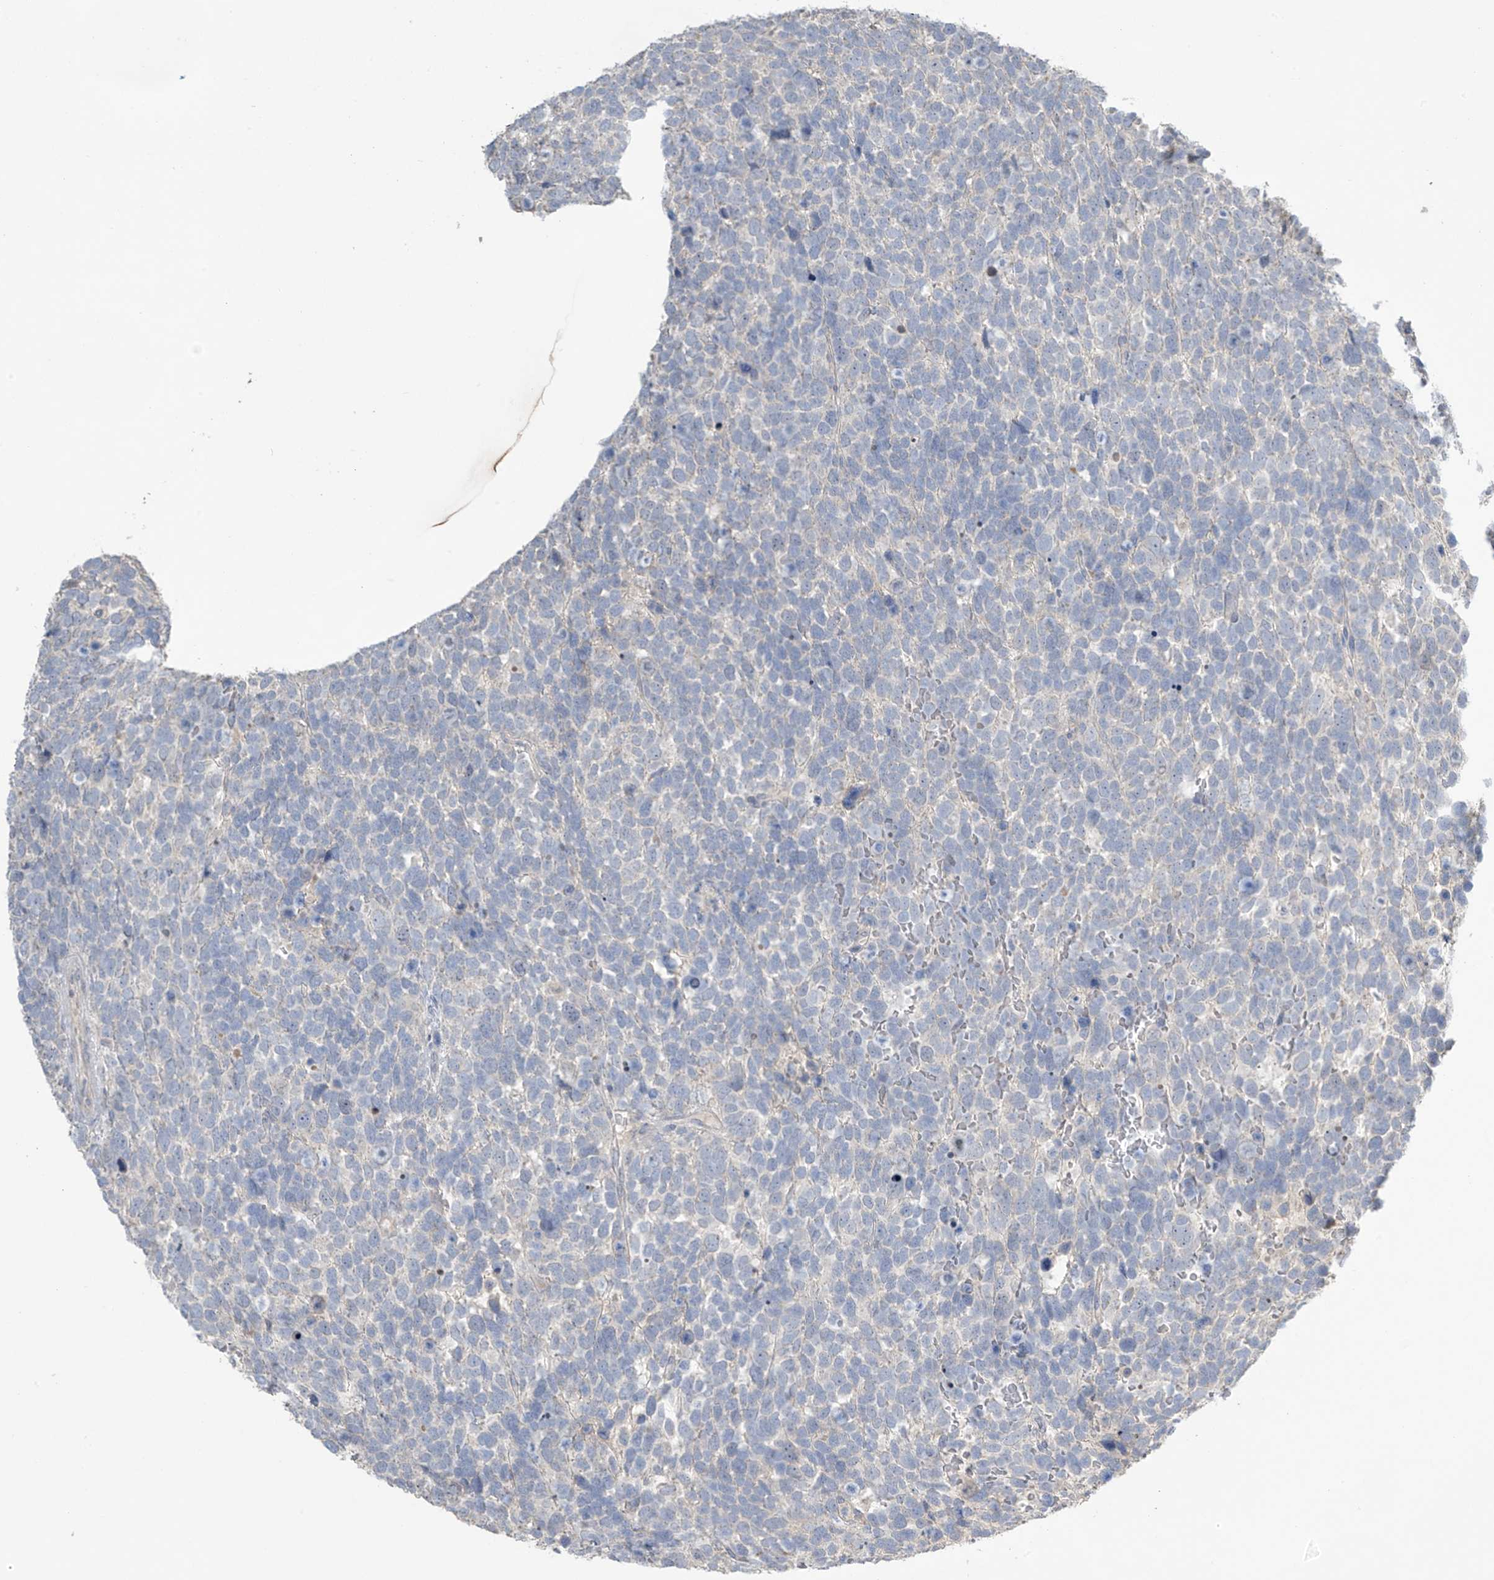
{"staining": {"intensity": "negative", "quantity": "none", "location": "none"}, "tissue": "urothelial cancer", "cell_type": "Tumor cells", "image_type": "cancer", "snomed": [{"axis": "morphology", "description": "Urothelial carcinoma, High grade"}, {"axis": "topography", "description": "Urinary bladder"}], "caption": "This is an immunohistochemistry (IHC) histopathology image of human urothelial cancer. There is no expression in tumor cells.", "gene": "SLFN14", "patient": {"sex": "female", "age": 82}}